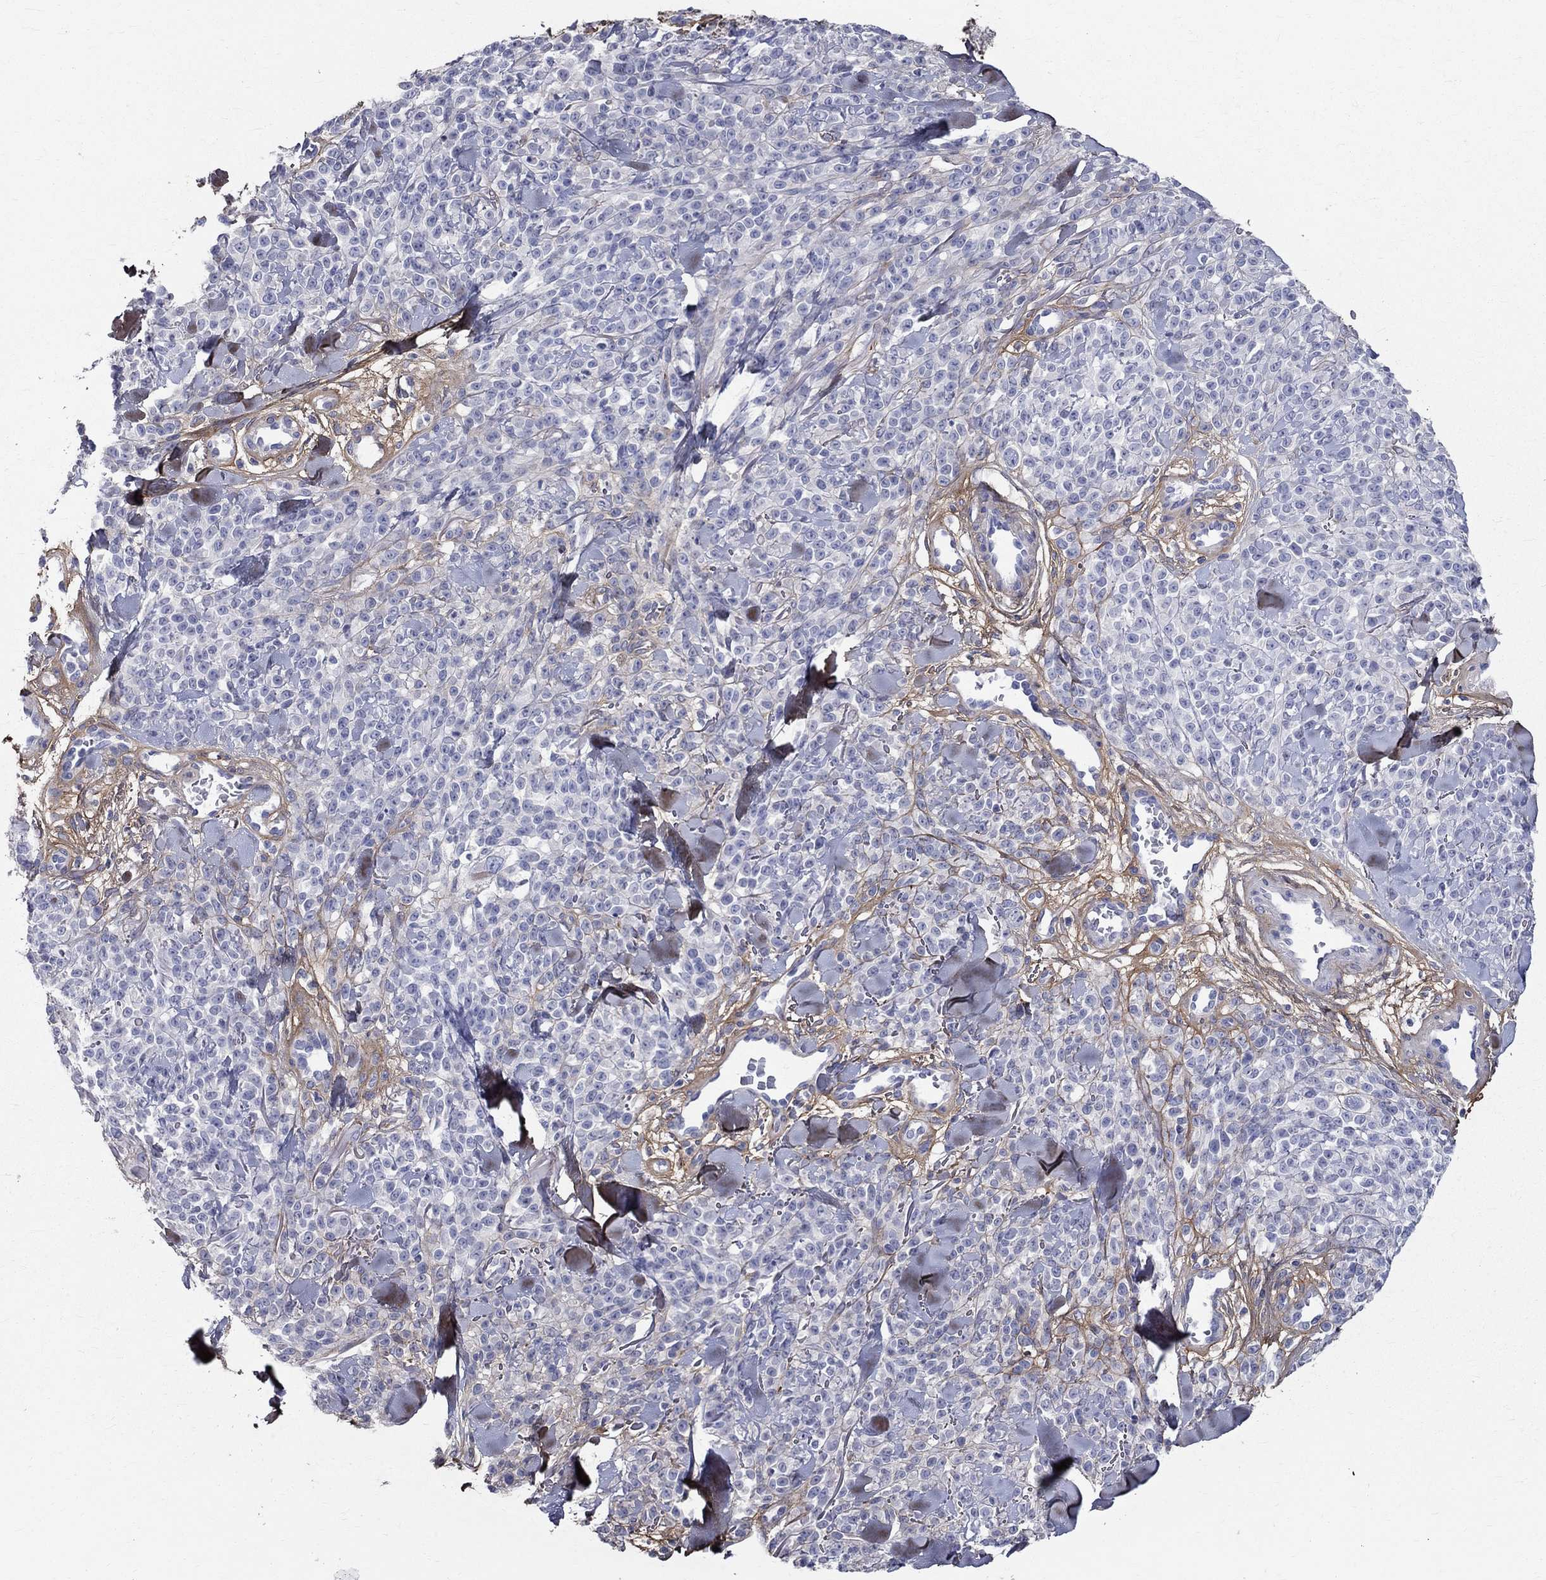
{"staining": {"intensity": "weak", "quantity": "<25%", "location": "cytoplasmic/membranous"}, "tissue": "melanoma", "cell_type": "Tumor cells", "image_type": "cancer", "snomed": [{"axis": "morphology", "description": "Malignant melanoma, NOS"}, {"axis": "topography", "description": "Skin"}, {"axis": "topography", "description": "Skin of trunk"}], "caption": "The IHC micrograph has no significant positivity in tumor cells of malignant melanoma tissue.", "gene": "ANXA10", "patient": {"sex": "male", "age": 74}}